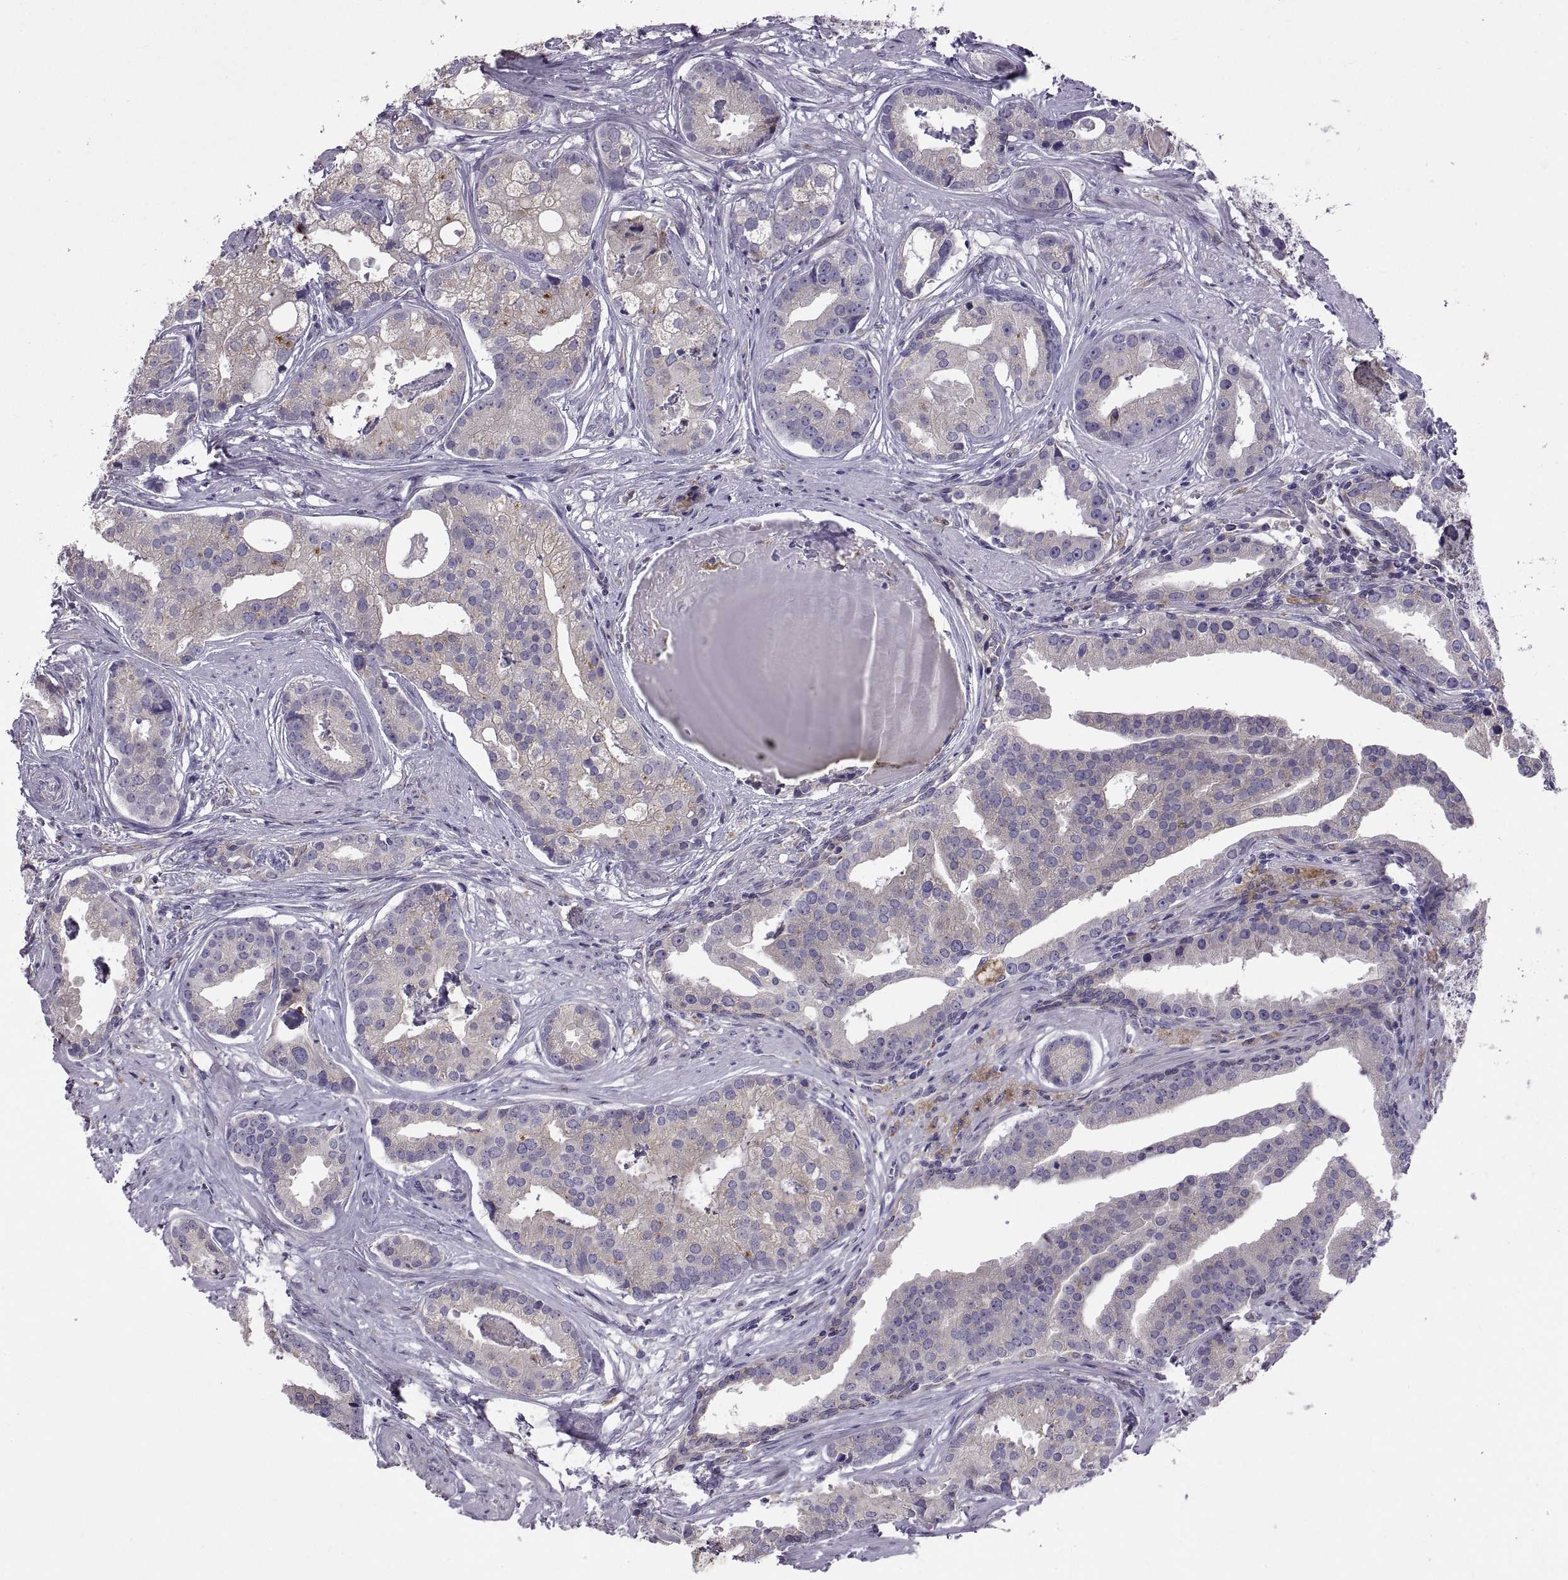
{"staining": {"intensity": "negative", "quantity": "none", "location": "none"}, "tissue": "prostate cancer", "cell_type": "Tumor cells", "image_type": "cancer", "snomed": [{"axis": "morphology", "description": "Adenocarcinoma, NOS"}, {"axis": "topography", "description": "Prostate and seminal vesicle, NOS"}, {"axis": "topography", "description": "Prostate"}], "caption": "Immunohistochemical staining of prostate adenocarcinoma exhibits no significant positivity in tumor cells.", "gene": "ARSL", "patient": {"sex": "male", "age": 44}}